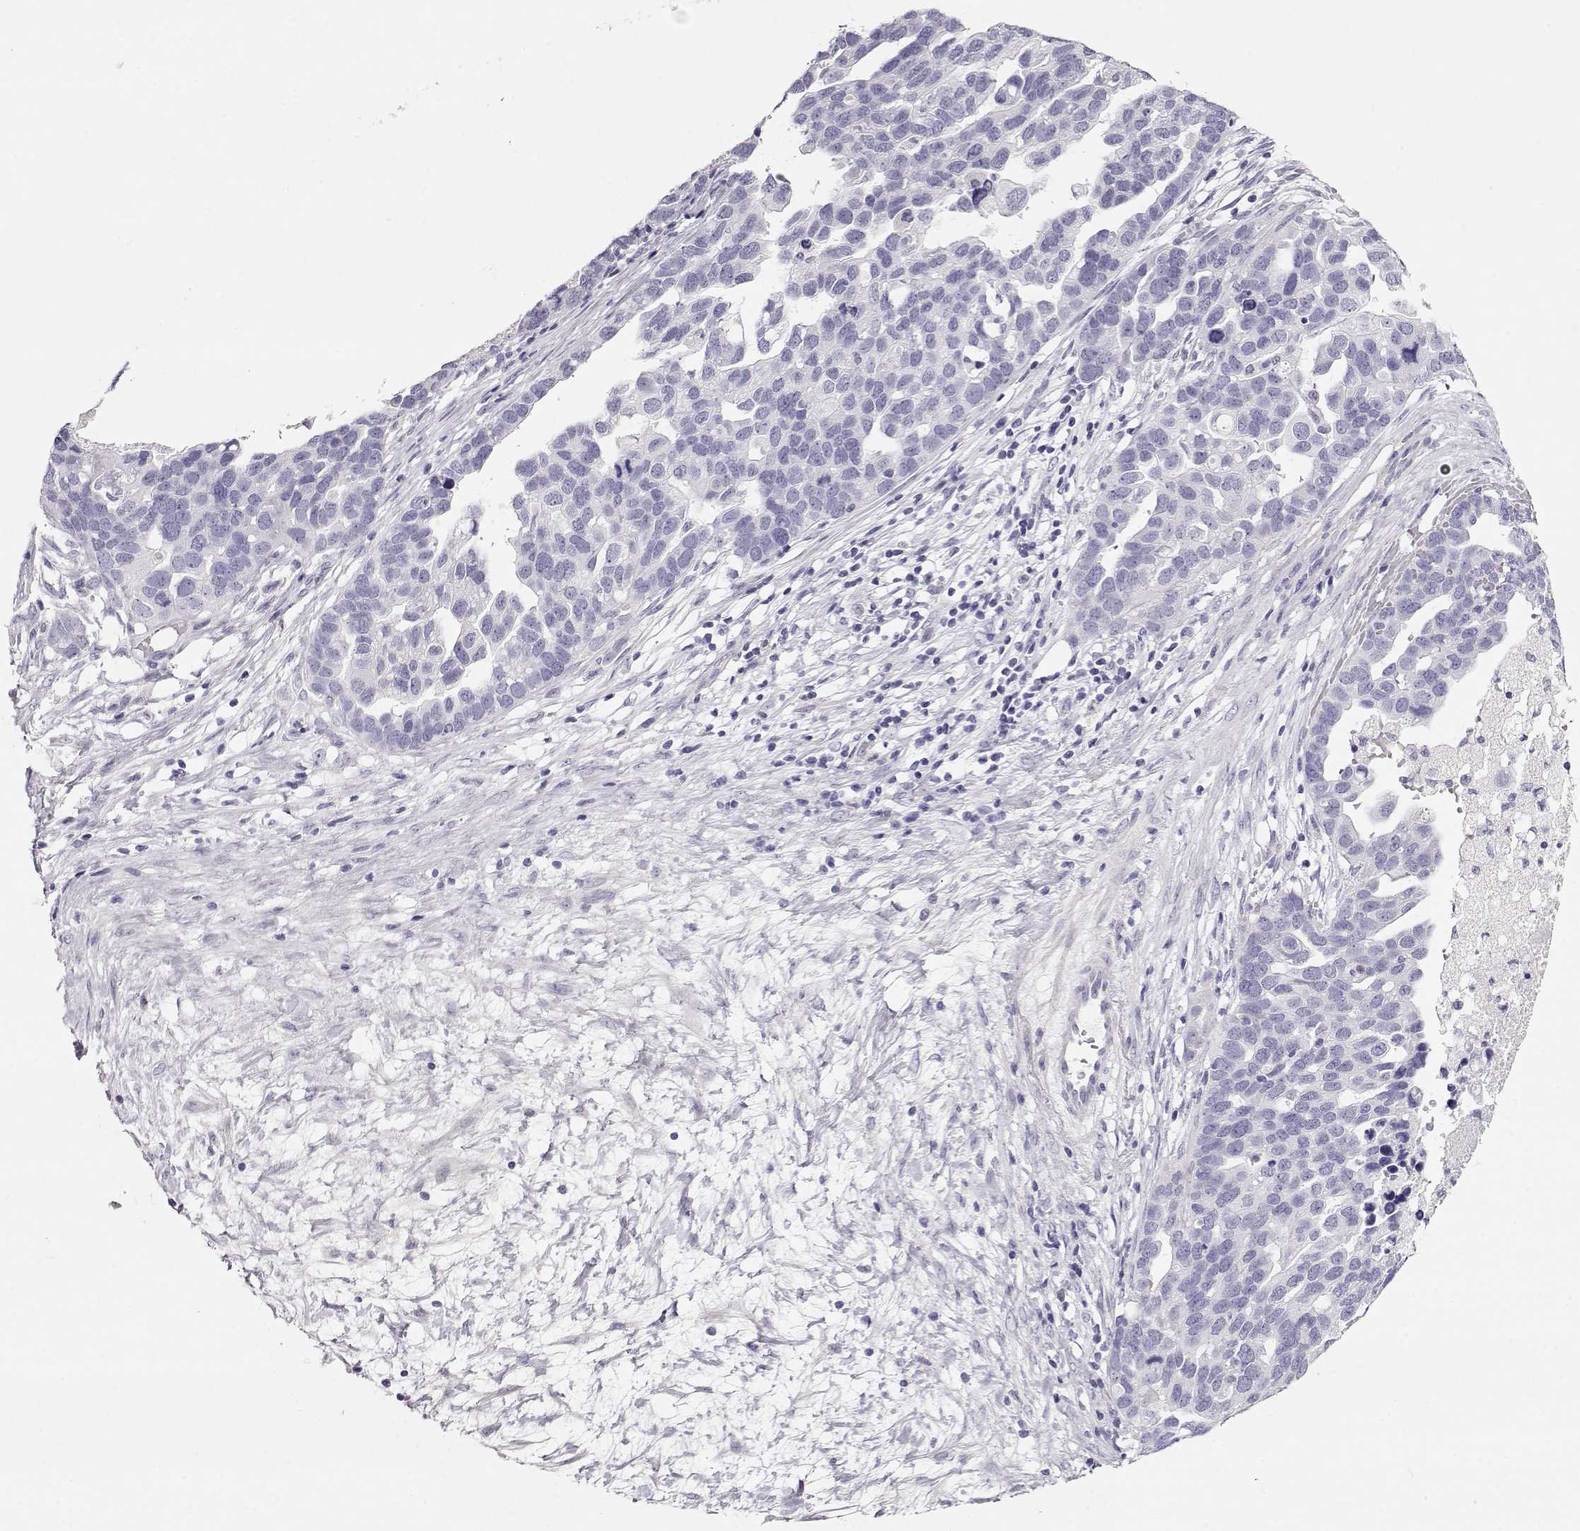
{"staining": {"intensity": "negative", "quantity": "none", "location": "none"}, "tissue": "ovarian cancer", "cell_type": "Tumor cells", "image_type": "cancer", "snomed": [{"axis": "morphology", "description": "Cystadenocarcinoma, serous, NOS"}, {"axis": "topography", "description": "Ovary"}], "caption": "Tumor cells show no significant expression in ovarian serous cystadenocarcinoma. The staining is performed using DAB (3,3'-diaminobenzidine) brown chromogen with nuclei counter-stained in using hematoxylin.", "gene": "RBM44", "patient": {"sex": "female", "age": 54}}